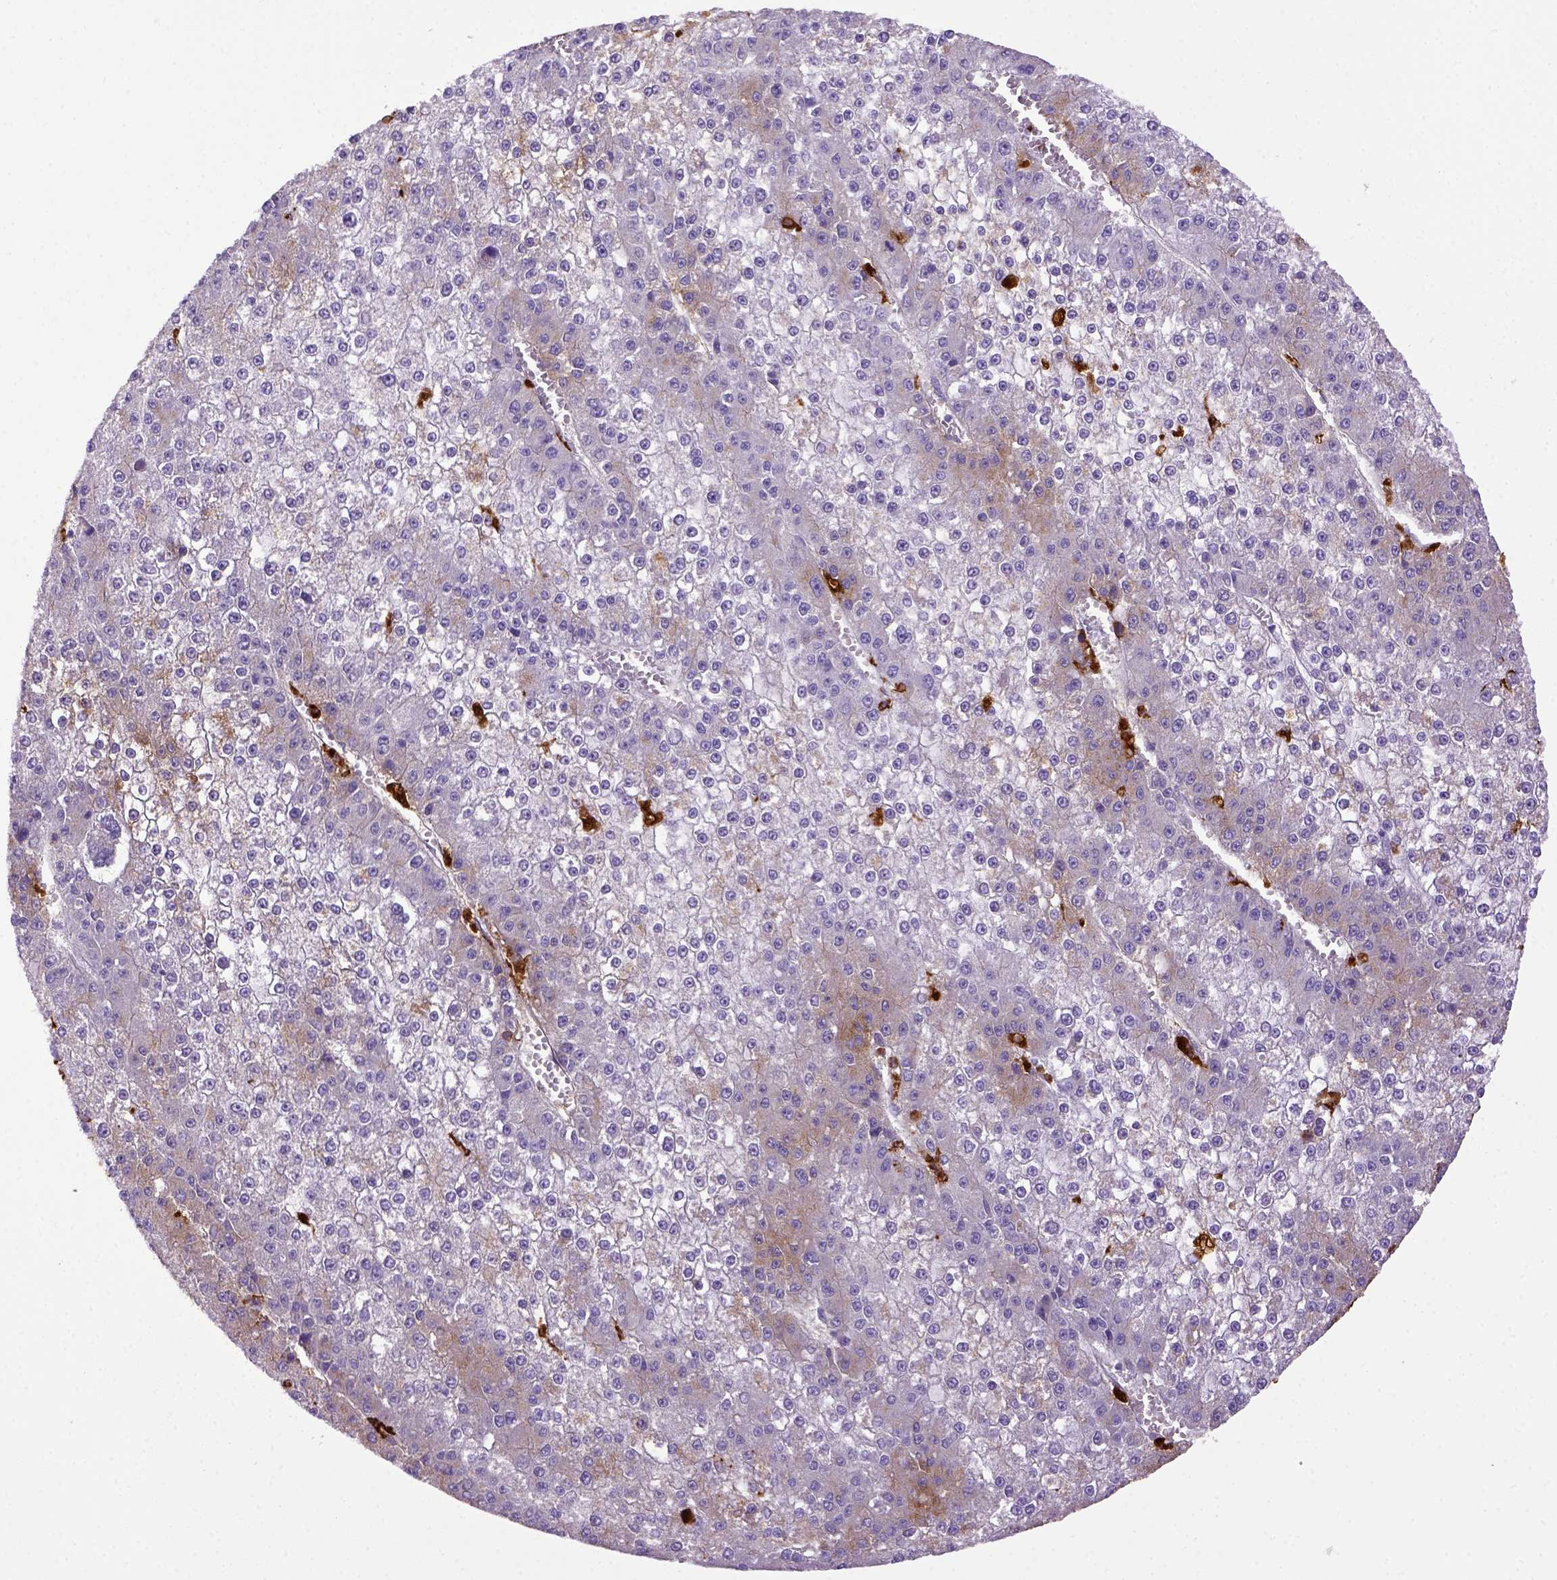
{"staining": {"intensity": "negative", "quantity": "none", "location": "none"}, "tissue": "liver cancer", "cell_type": "Tumor cells", "image_type": "cancer", "snomed": [{"axis": "morphology", "description": "Carcinoma, Hepatocellular, NOS"}, {"axis": "topography", "description": "Liver"}], "caption": "Tumor cells are negative for protein expression in human hepatocellular carcinoma (liver).", "gene": "CD68", "patient": {"sex": "female", "age": 73}}